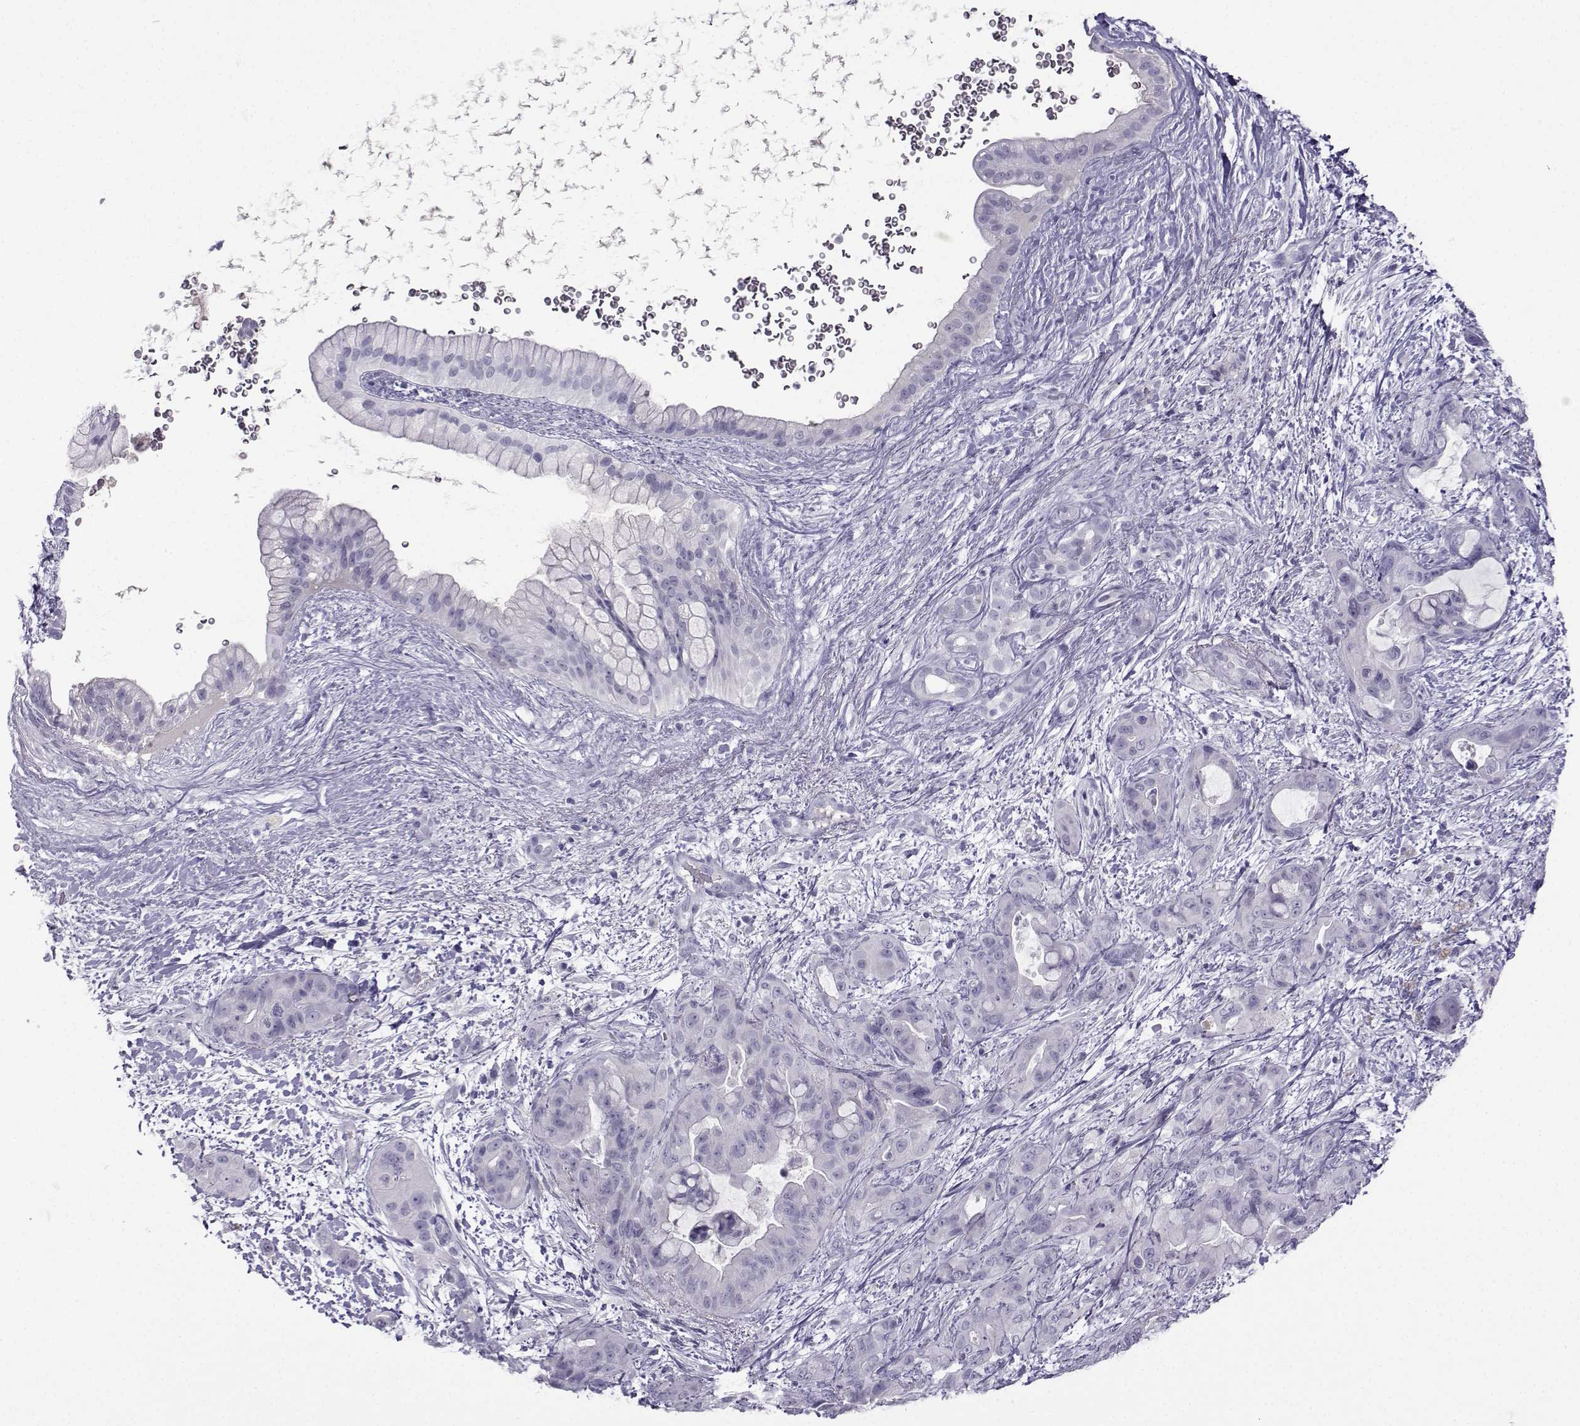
{"staining": {"intensity": "negative", "quantity": "none", "location": "none"}, "tissue": "pancreatic cancer", "cell_type": "Tumor cells", "image_type": "cancer", "snomed": [{"axis": "morphology", "description": "Adenocarcinoma, NOS"}, {"axis": "topography", "description": "Pancreas"}], "caption": "There is no significant expression in tumor cells of pancreatic cancer (adenocarcinoma).", "gene": "ARMC2", "patient": {"sex": "male", "age": 71}}